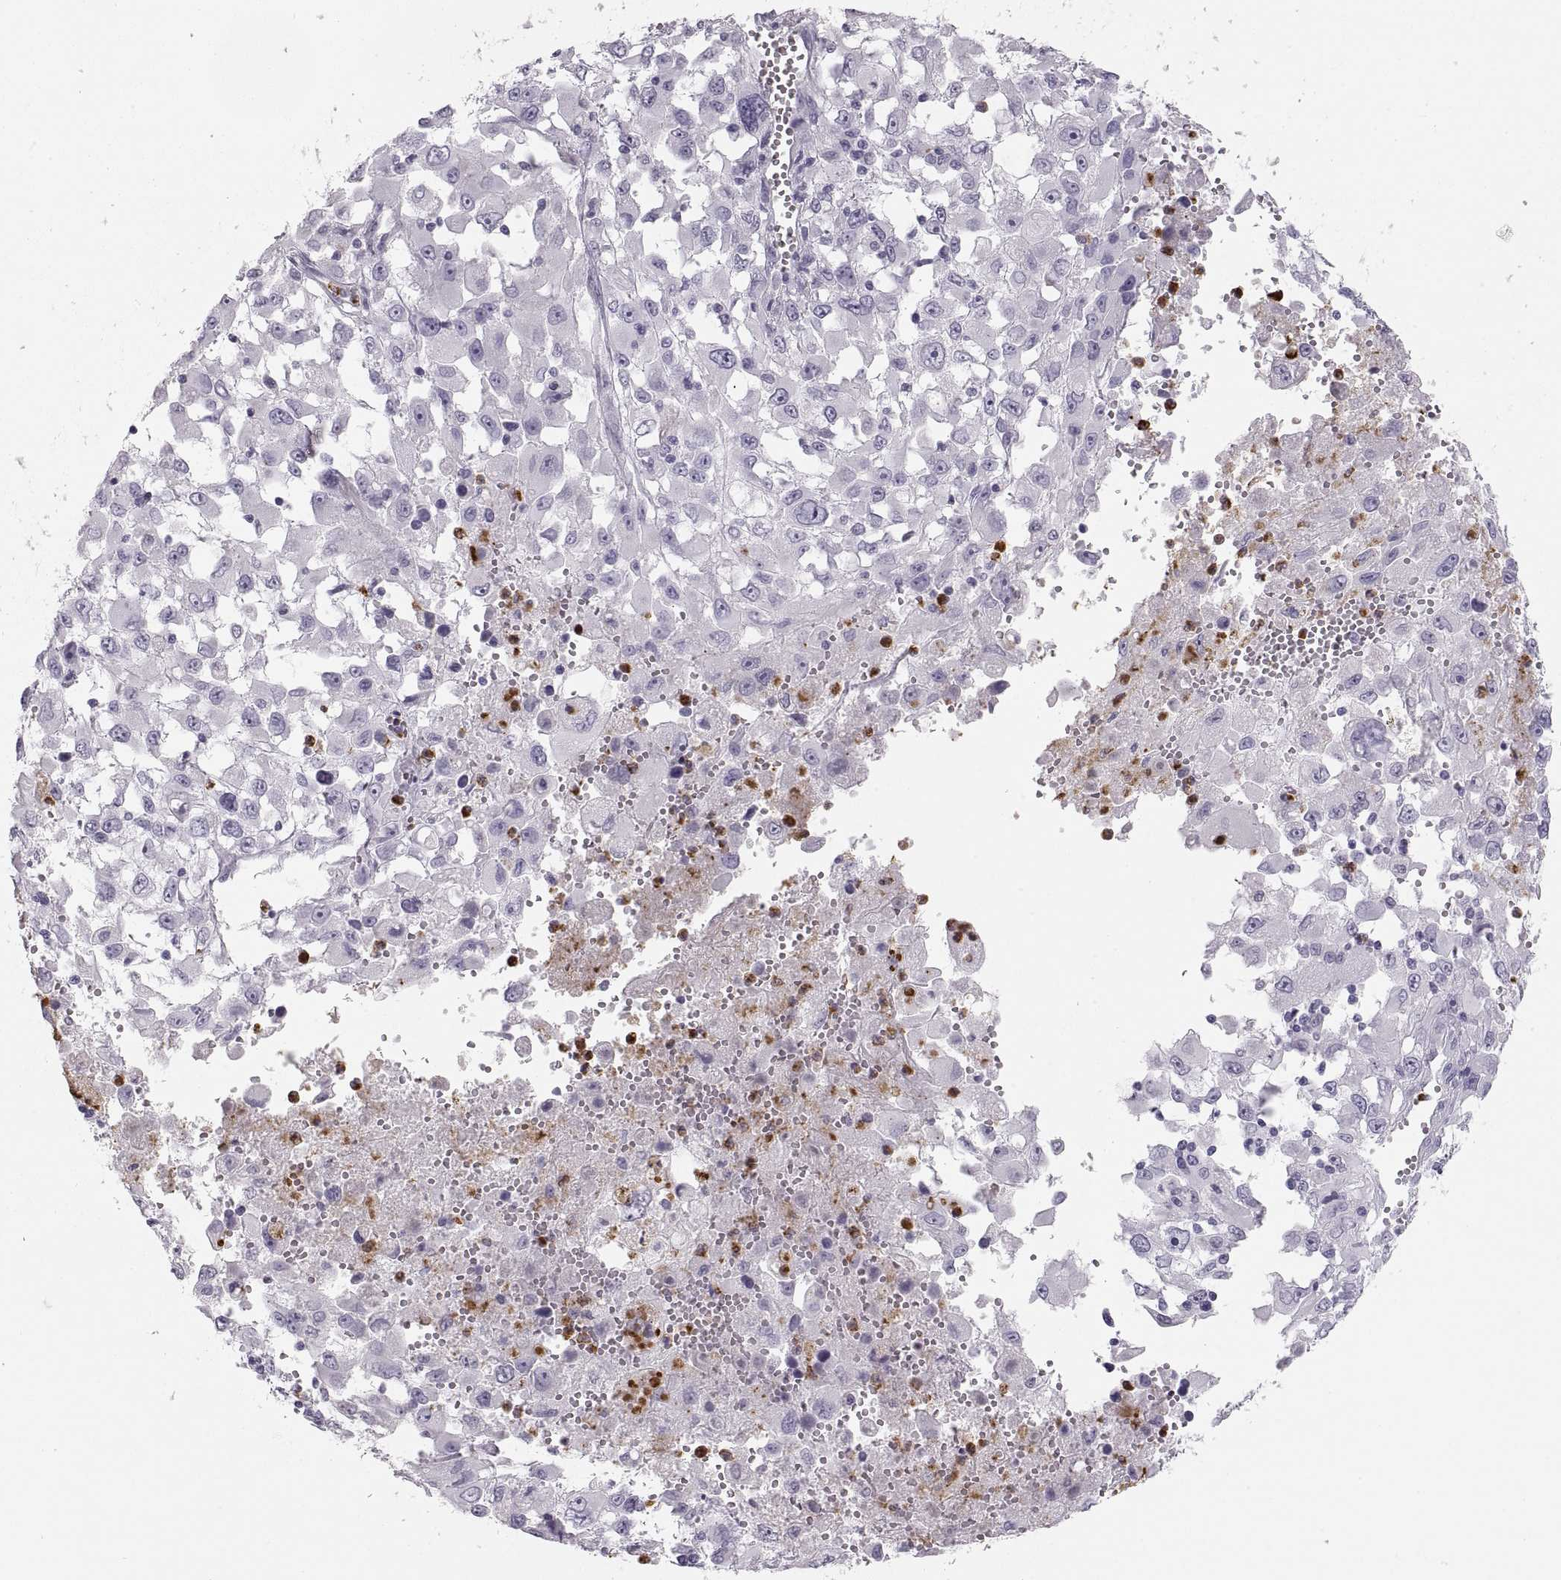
{"staining": {"intensity": "negative", "quantity": "none", "location": "none"}, "tissue": "melanoma", "cell_type": "Tumor cells", "image_type": "cancer", "snomed": [{"axis": "morphology", "description": "Malignant melanoma, Metastatic site"}, {"axis": "topography", "description": "Soft tissue"}], "caption": "A photomicrograph of human malignant melanoma (metastatic site) is negative for staining in tumor cells.", "gene": "MILR1", "patient": {"sex": "male", "age": 50}}